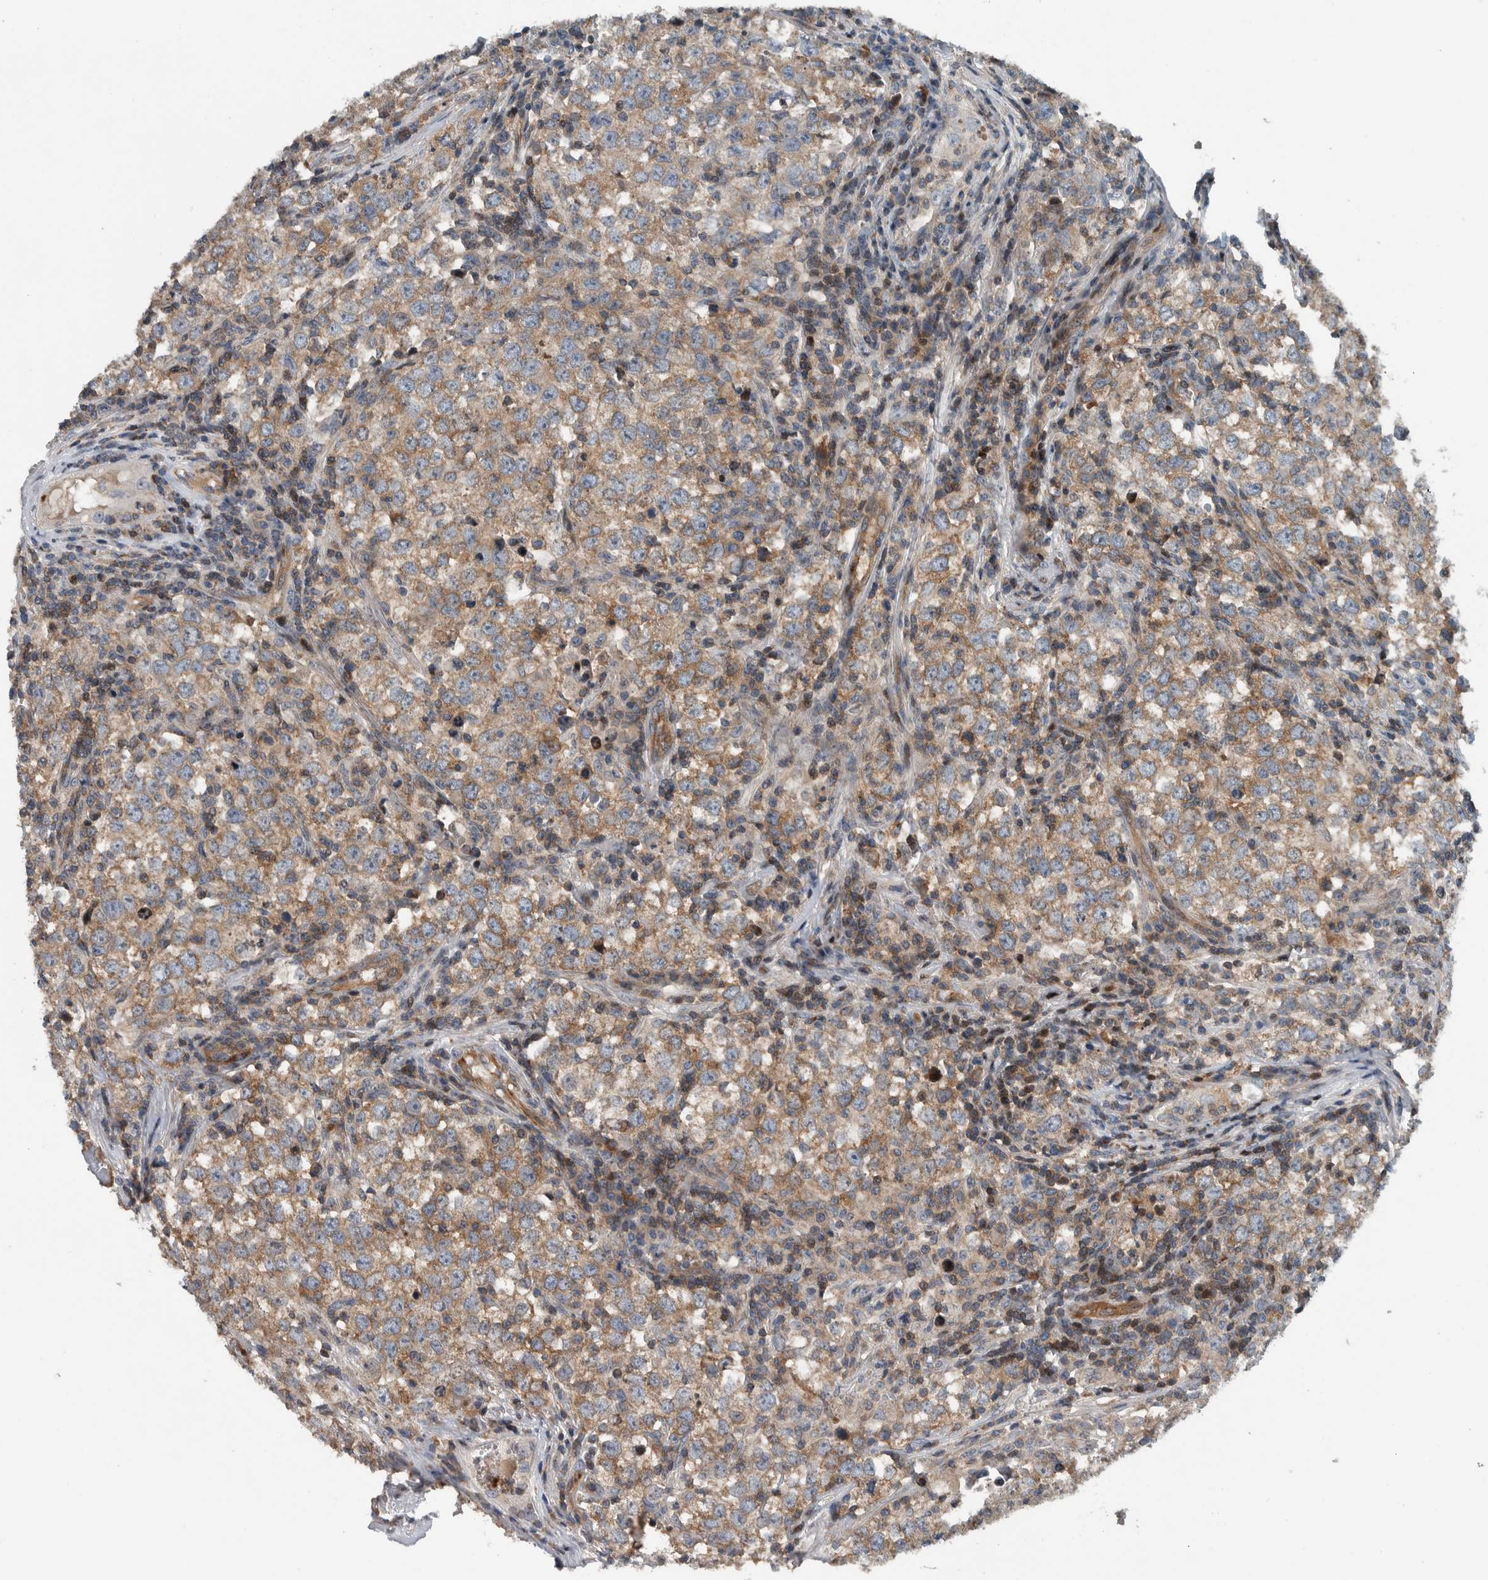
{"staining": {"intensity": "weak", "quantity": ">75%", "location": "cytoplasmic/membranous"}, "tissue": "testis cancer", "cell_type": "Tumor cells", "image_type": "cancer", "snomed": [{"axis": "morphology", "description": "Seminoma, NOS"}, {"axis": "morphology", "description": "Carcinoma, Embryonal, NOS"}, {"axis": "topography", "description": "Testis"}], "caption": "The micrograph shows immunohistochemical staining of testis seminoma. There is weak cytoplasmic/membranous expression is identified in approximately >75% of tumor cells. (Brightfield microscopy of DAB IHC at high magnification).", "gene": "BAIAP2L1", "patient": {"sex": "male", "age": 28}}